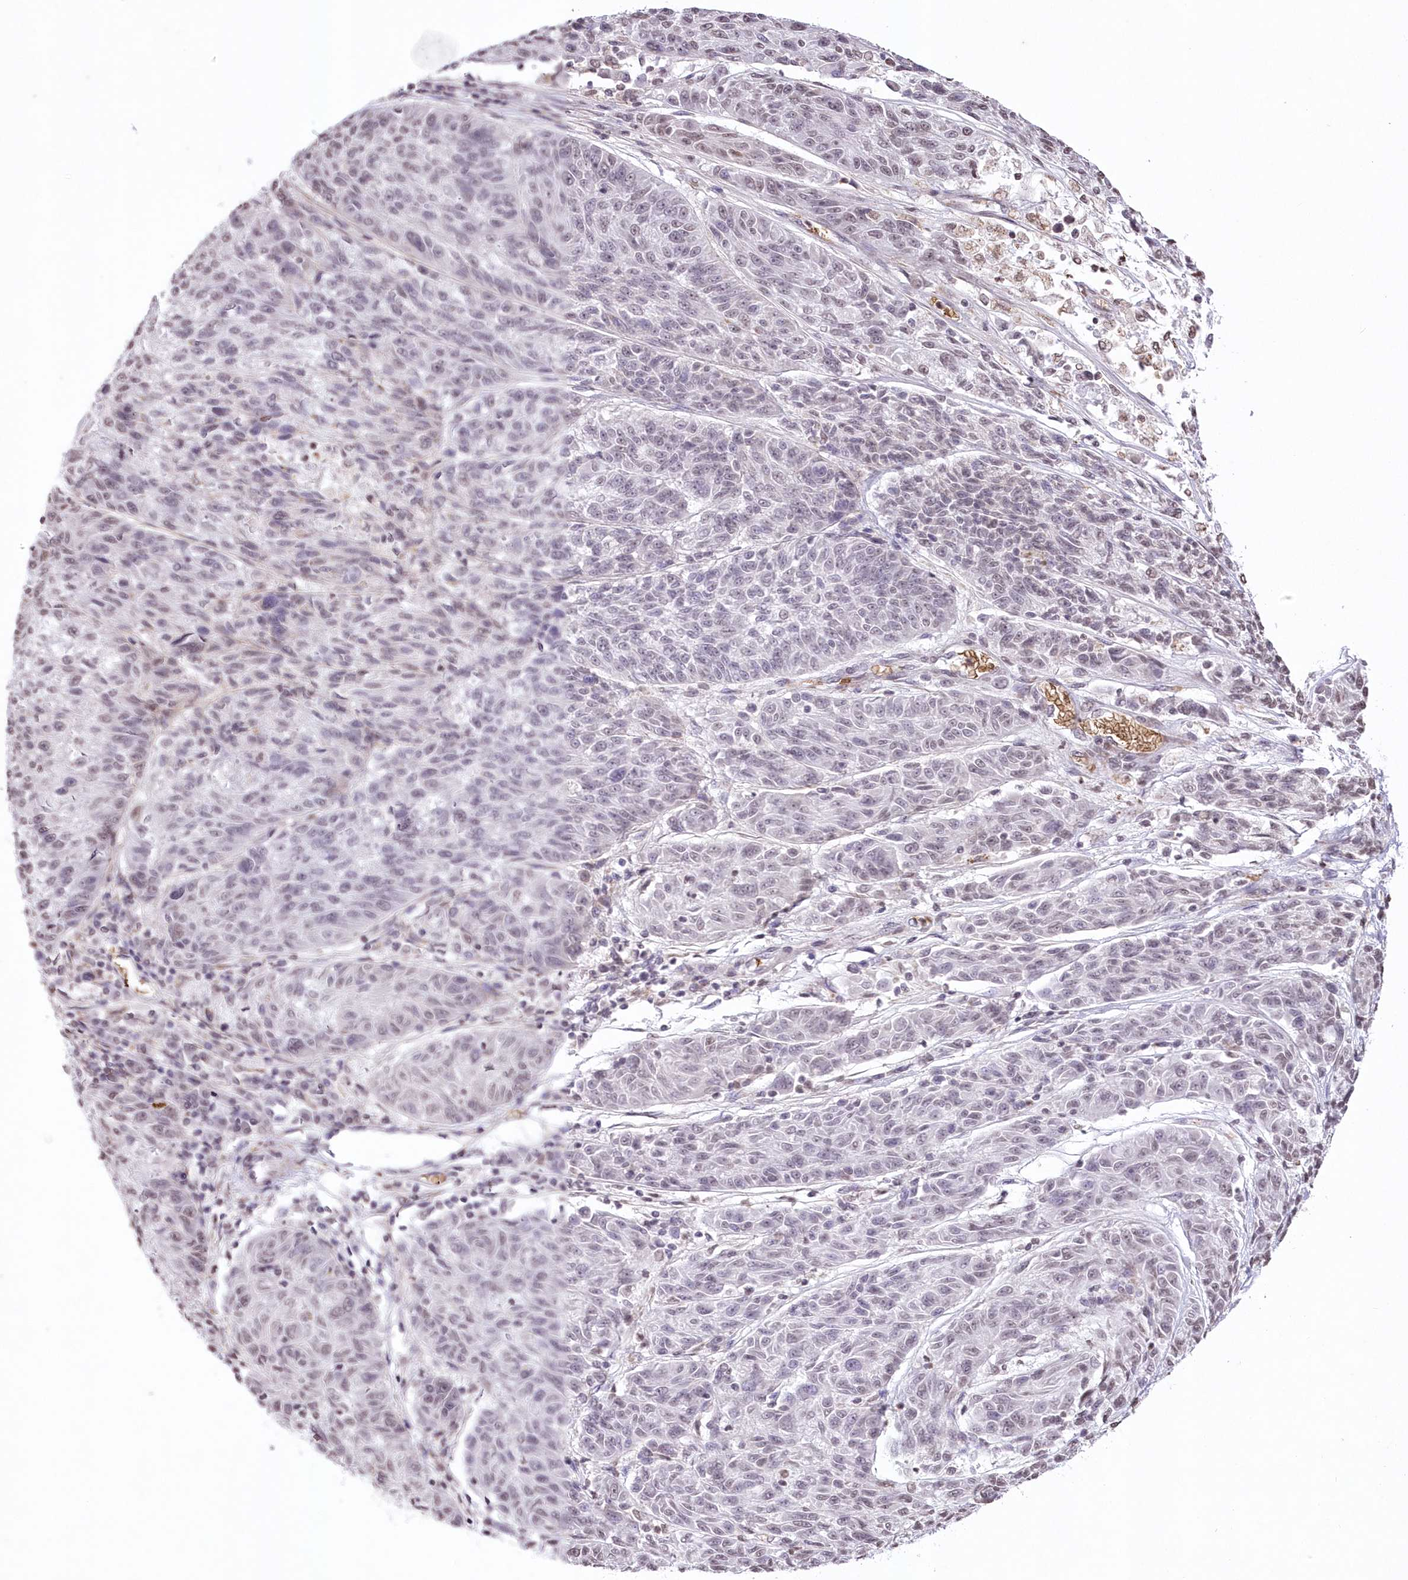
{"staining": {"intensity": "negative", "quantity": "none", "location": "none"}, "tissue": "melanoma", "cell_type": "Tumor cells", "image_type": "cancer", "snomed": [{"axis": "morphology", "description": "Malignant melanoma, NOS"}, {"axis": "topography", "description": "Skin"}], "caption": "DAB (3,3'-diaminobenzidine) immunohistochemical staining of human malignant melanoma displays no significant expression in tumor cells.", "gene": "RBM27", "patient": {"sex": "male", "age": 53}}